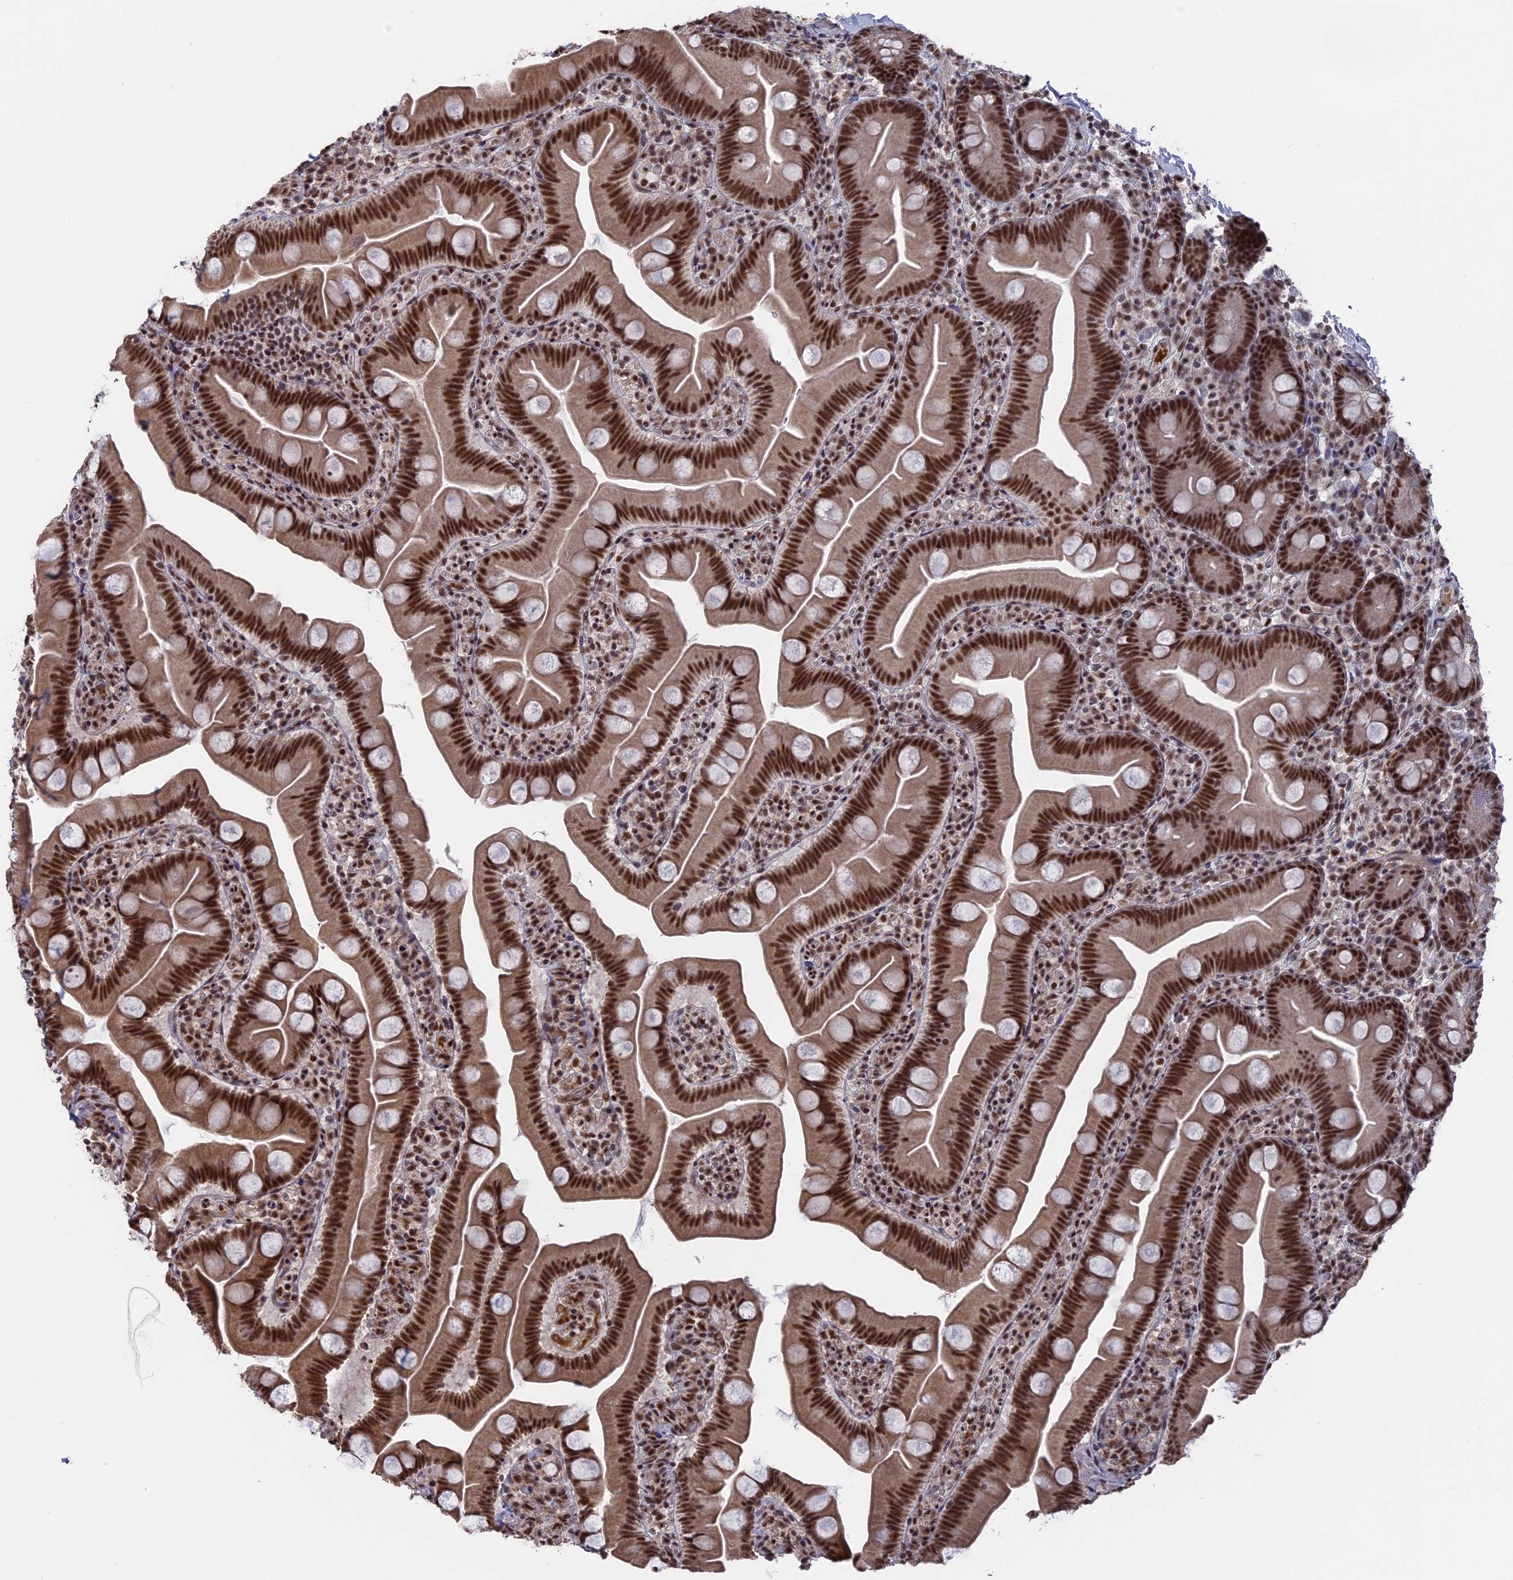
{"staining": {"intensity": "strong", "quantity": ">75%", "location": "nuclear"}, "tissue": "small intestine", "cell_type": "Glandular cells", "image_type": "normal", "snomed": [{"axis": "morphology", "description": "Normal tissue, NOS"}, {"axis": "topography", "description": "Small intestine"}], "caption": "Glandular cells reveal high levels of strong nuclear staining in approximately >75% of cells in normal small intestine.", "gene": "SF3A2", "patient": {"sex": "female", "age": 68}}